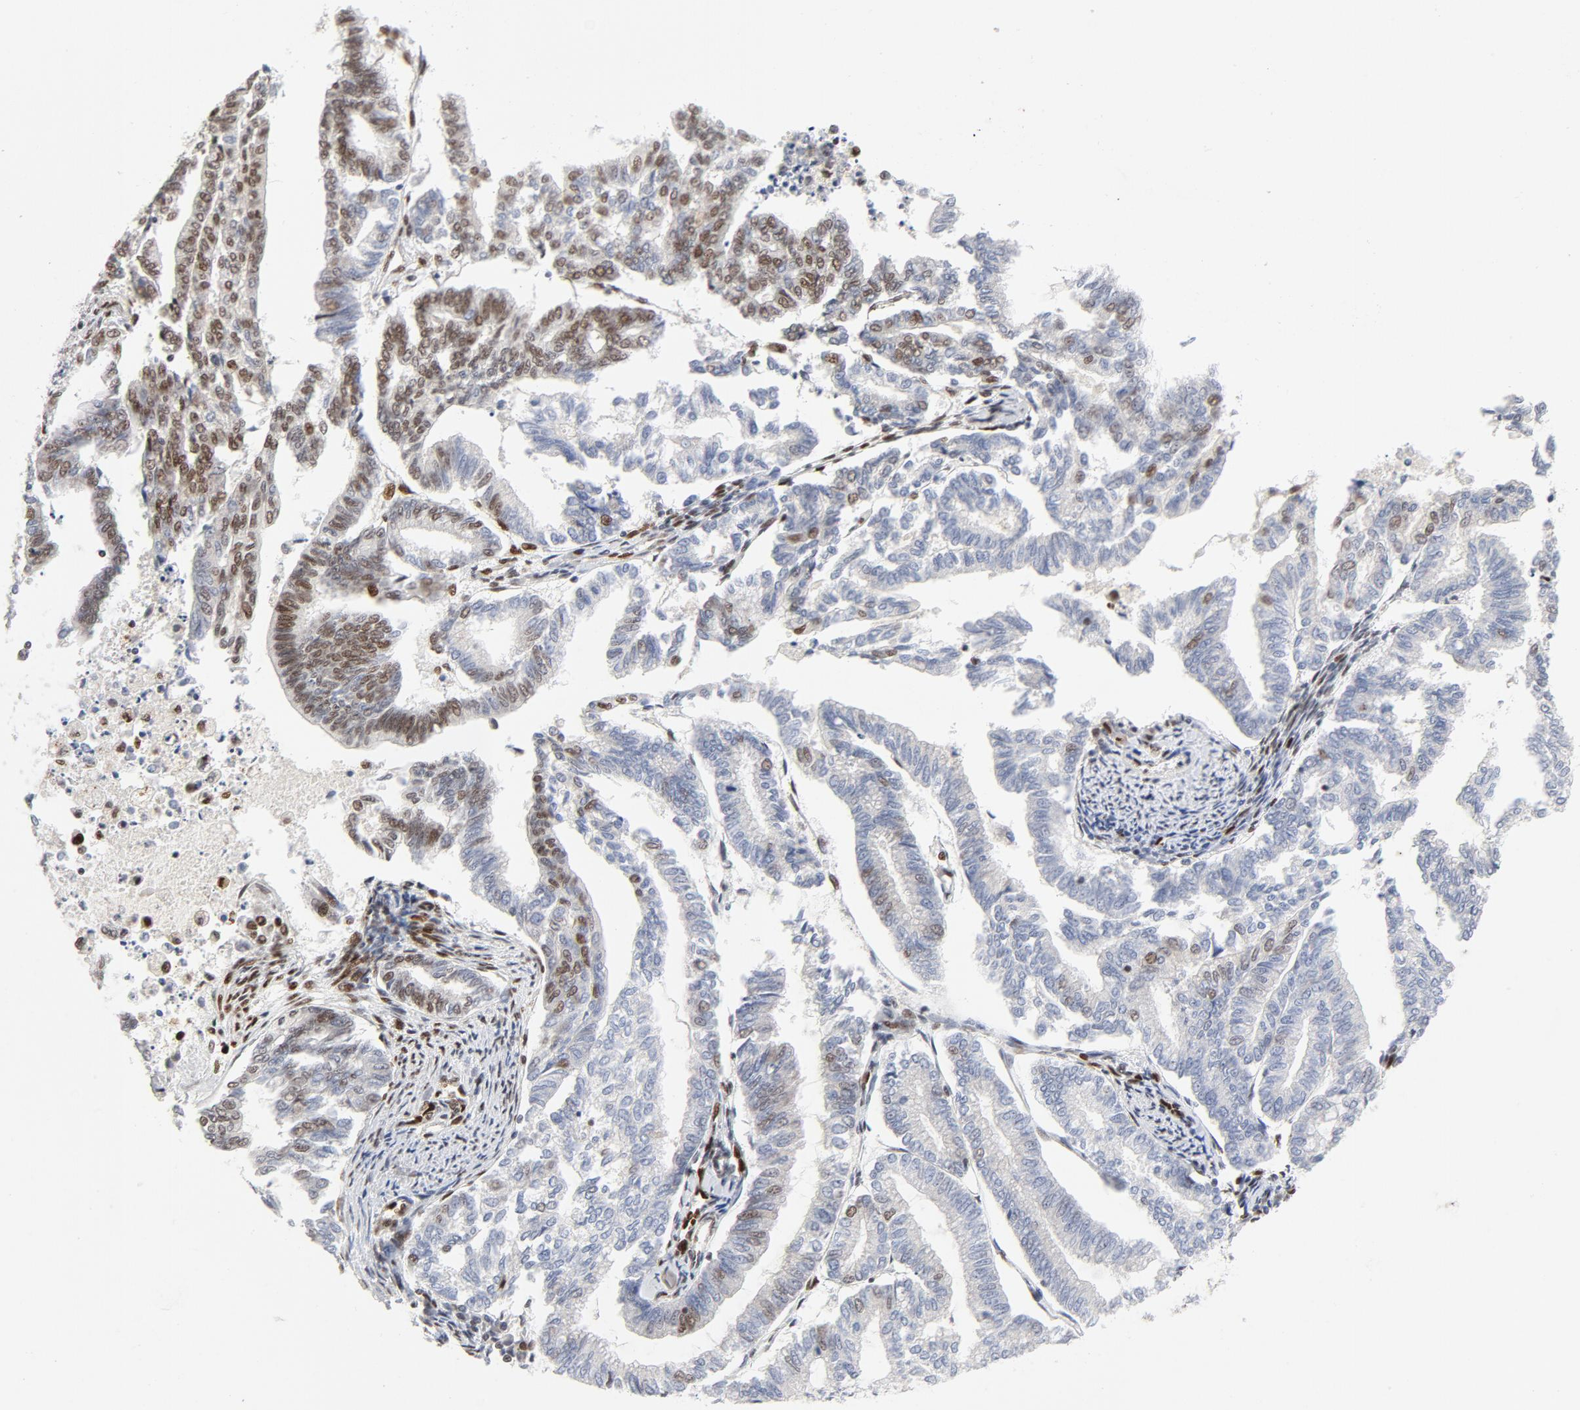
{"staining": {"intensity": "moderate", "quantity": "<25%", "location": "nuclear"}, "tissue": "endometrial cancer", "cell_type": "Tumor cells", "image_type": "cancer", "snomed": [{"axis": "morphology", "description": "Adenocarcinoma, NOS"}, {"axis": "topography", "description": "Endometrium"}], "caption": "Immunohistochemistry of human endometrial cancer displays low levels of moderate nuclear expression in approximately <25% of tumor cells.", "gene": "MEF2A", "patient": {"sex": "female", "age": 79}}